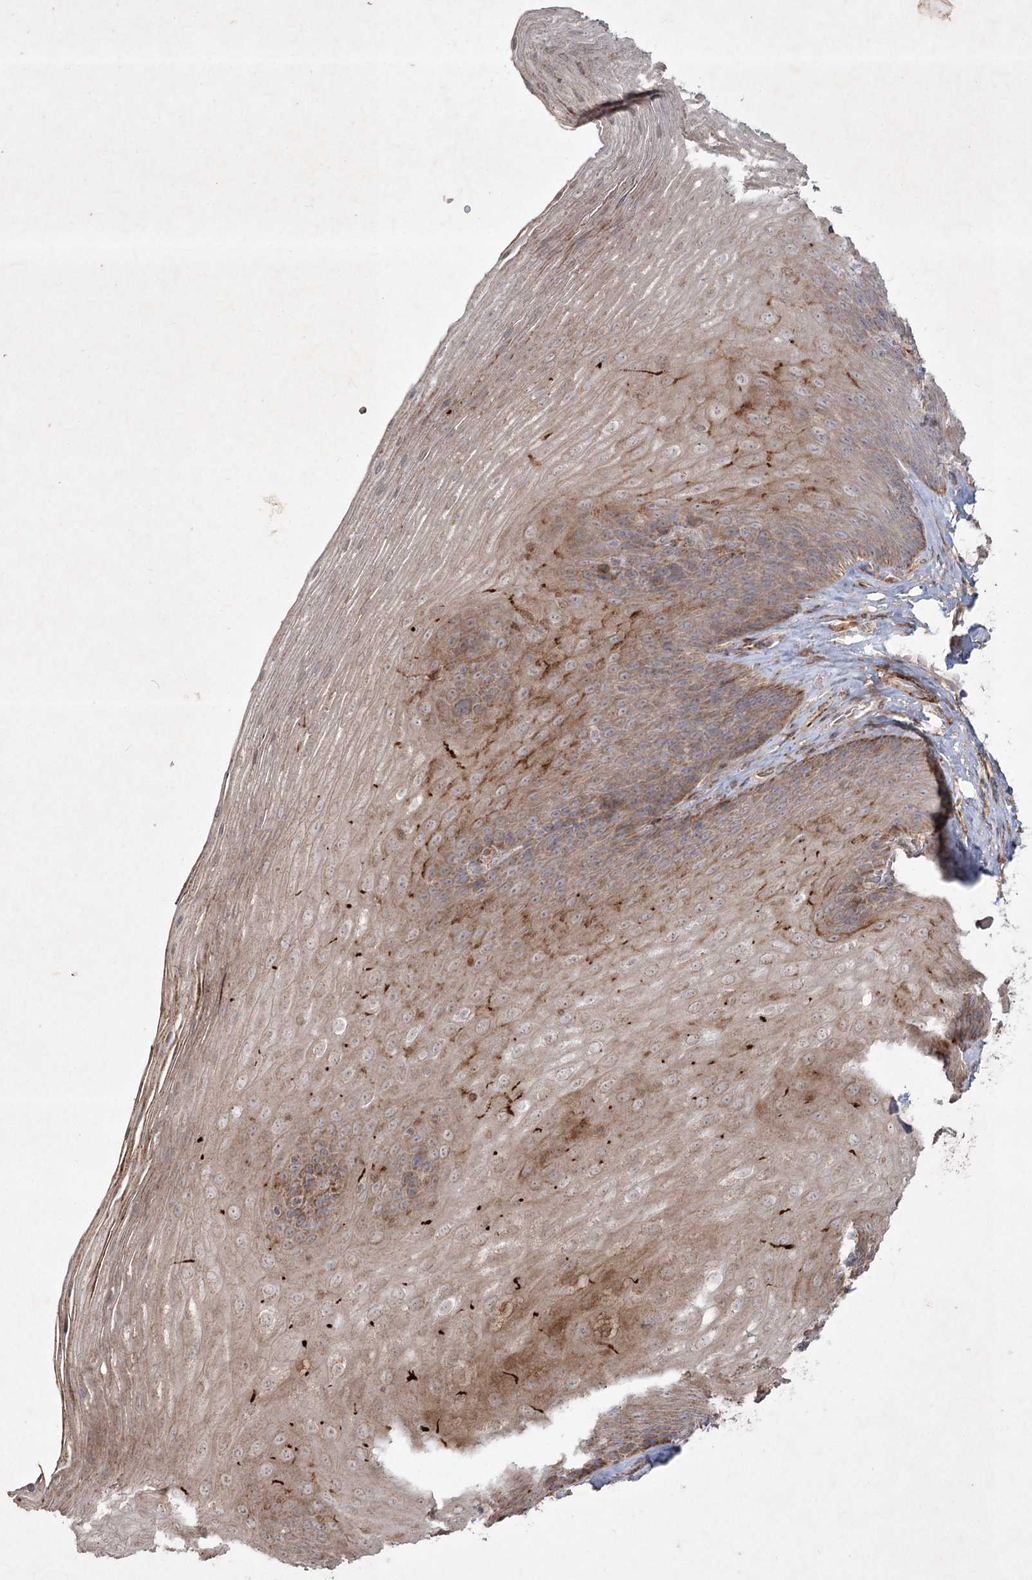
{"staining": {"intensity": "weak", "quantity": "25%-75%", "location": "cytoplasmic/membranous"}, "tissue": "esophagus", "cell_type": "Squamous epithelial cells", "image_type": "normal", "snomed": [{"axis": "morphology", "description": "Normal tissue, NOS"}, {"axis": "topography", "description": "Esophagus"}], "caption": "This photomicrograph demonstrates IHC staining of unremarkable human esophagus, with low weak cytoplasmic/membranous staining in approximately 25%-75% of squamous epithelial cells.", "gene": "KBTBD4", "patient": {"sex": "female", "age": 66}}